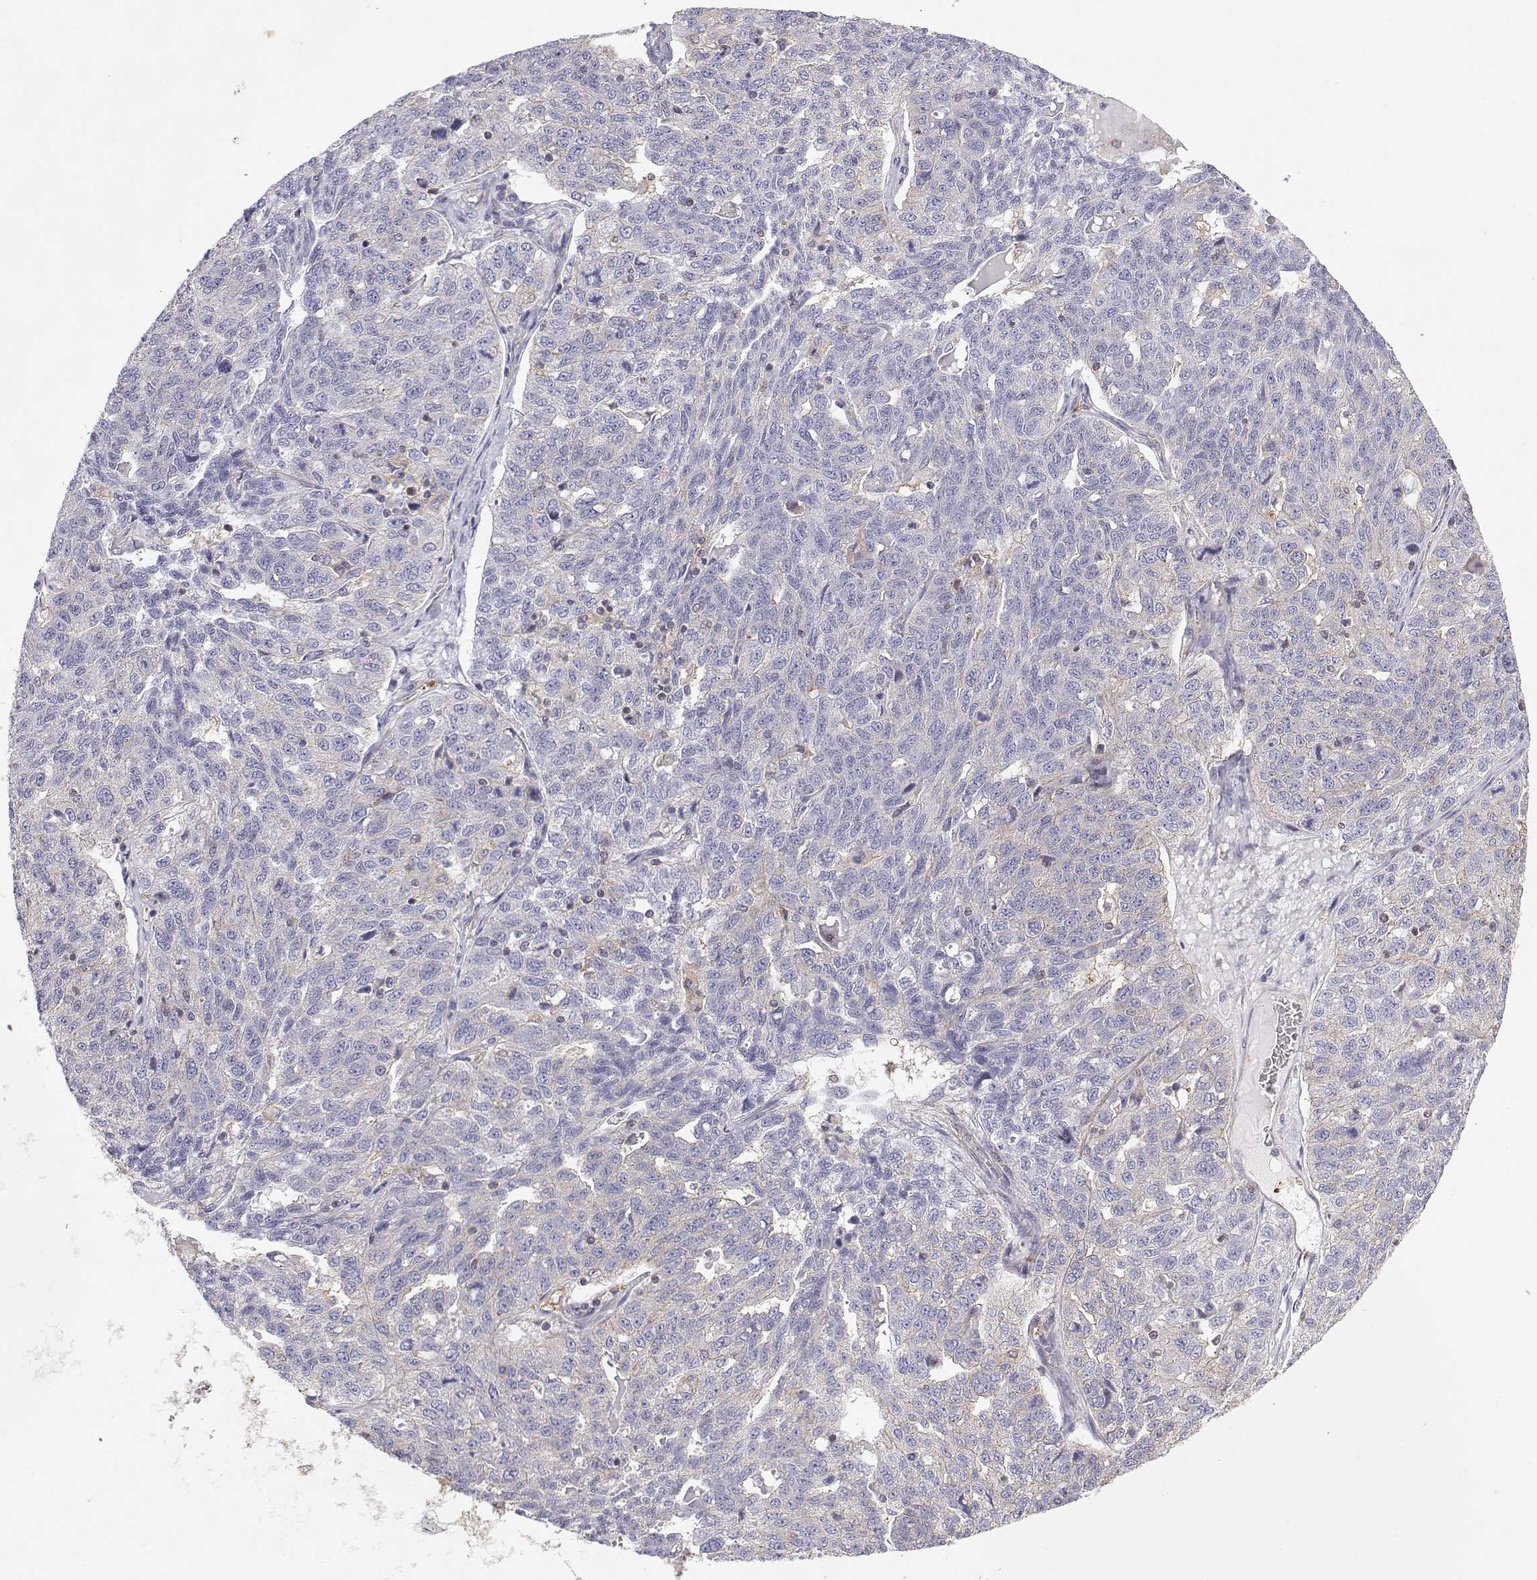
{"staining": {"intensity": "negative", "quantity": "none", "location": "none"}, "tissue": "ovarian cancer", "cell_type": "Tumor cells", "image_type": "cancer", "snomed": [{"axis": "morphology", "description": "Cystadenocarcinoma, serous, NOS"}, {"axis": "topography", "description": "Ovary"}], "caption": "An immunohistochemistry (IHC) micrograph of ovarian cancer (serous cystadenocarcinoma) is shown. There is no staining in tumor cells of ovarian cancer (serous cystadenocarcinoma).", "gene": "MYH9", "patient": {"sex": "female", "age": 71}}